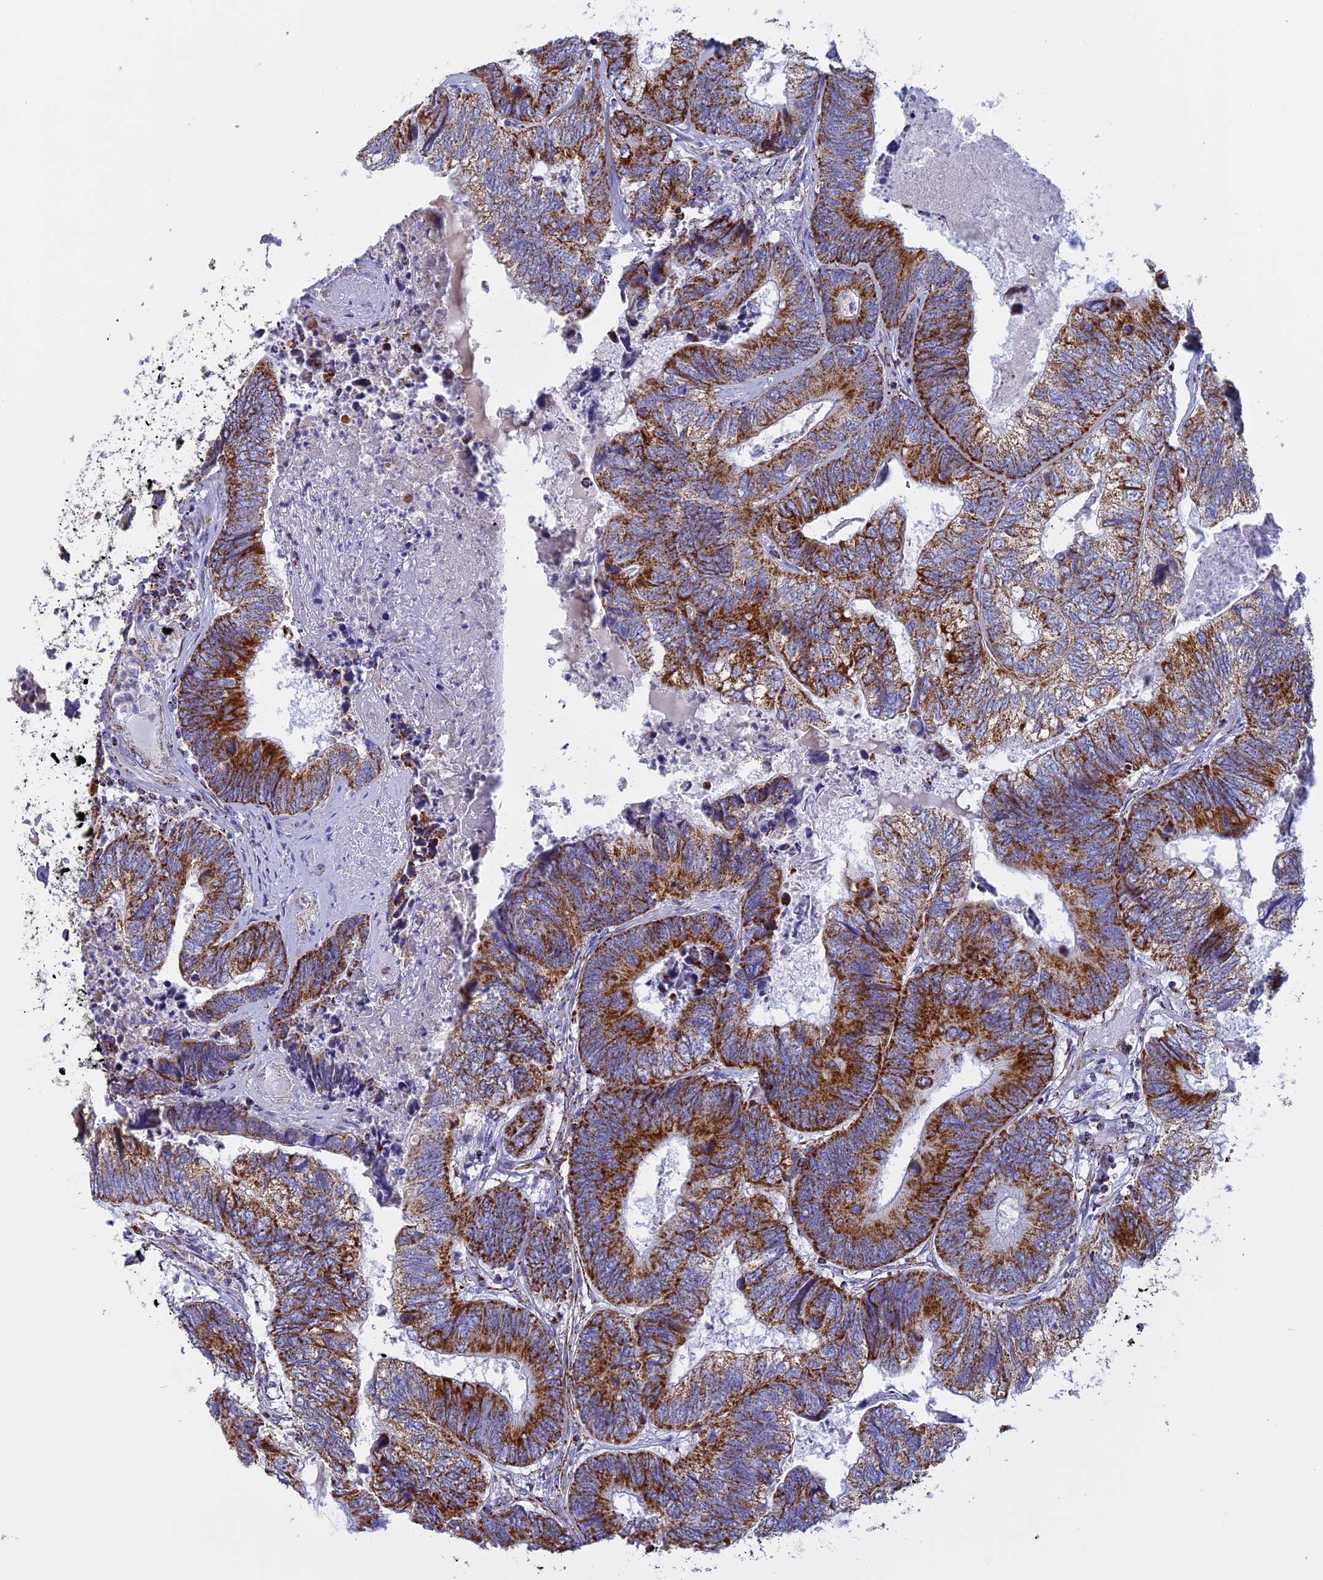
{"staining": {"intensity": "strong", "quantity": ">75%", "location": "cytoplasmic/membranous"}, "tissue": "colorectal cancer", "cell_type": "Tumor cells", "image_type": "cancer", "snomed": [{"axis": "morphology", "description": "Adenocarcinoma, NOS"}, {"axis": "topography", "description": "Colon"}], "caption": "Colorectal adenocarcinoma was stained to show a protein in brown. There is high levels of strong cytoplasmic/membranous staining in about >75% of tumor cells.", "gene": "KCNG1", "patient": {"sex": "female", "age": 67}}